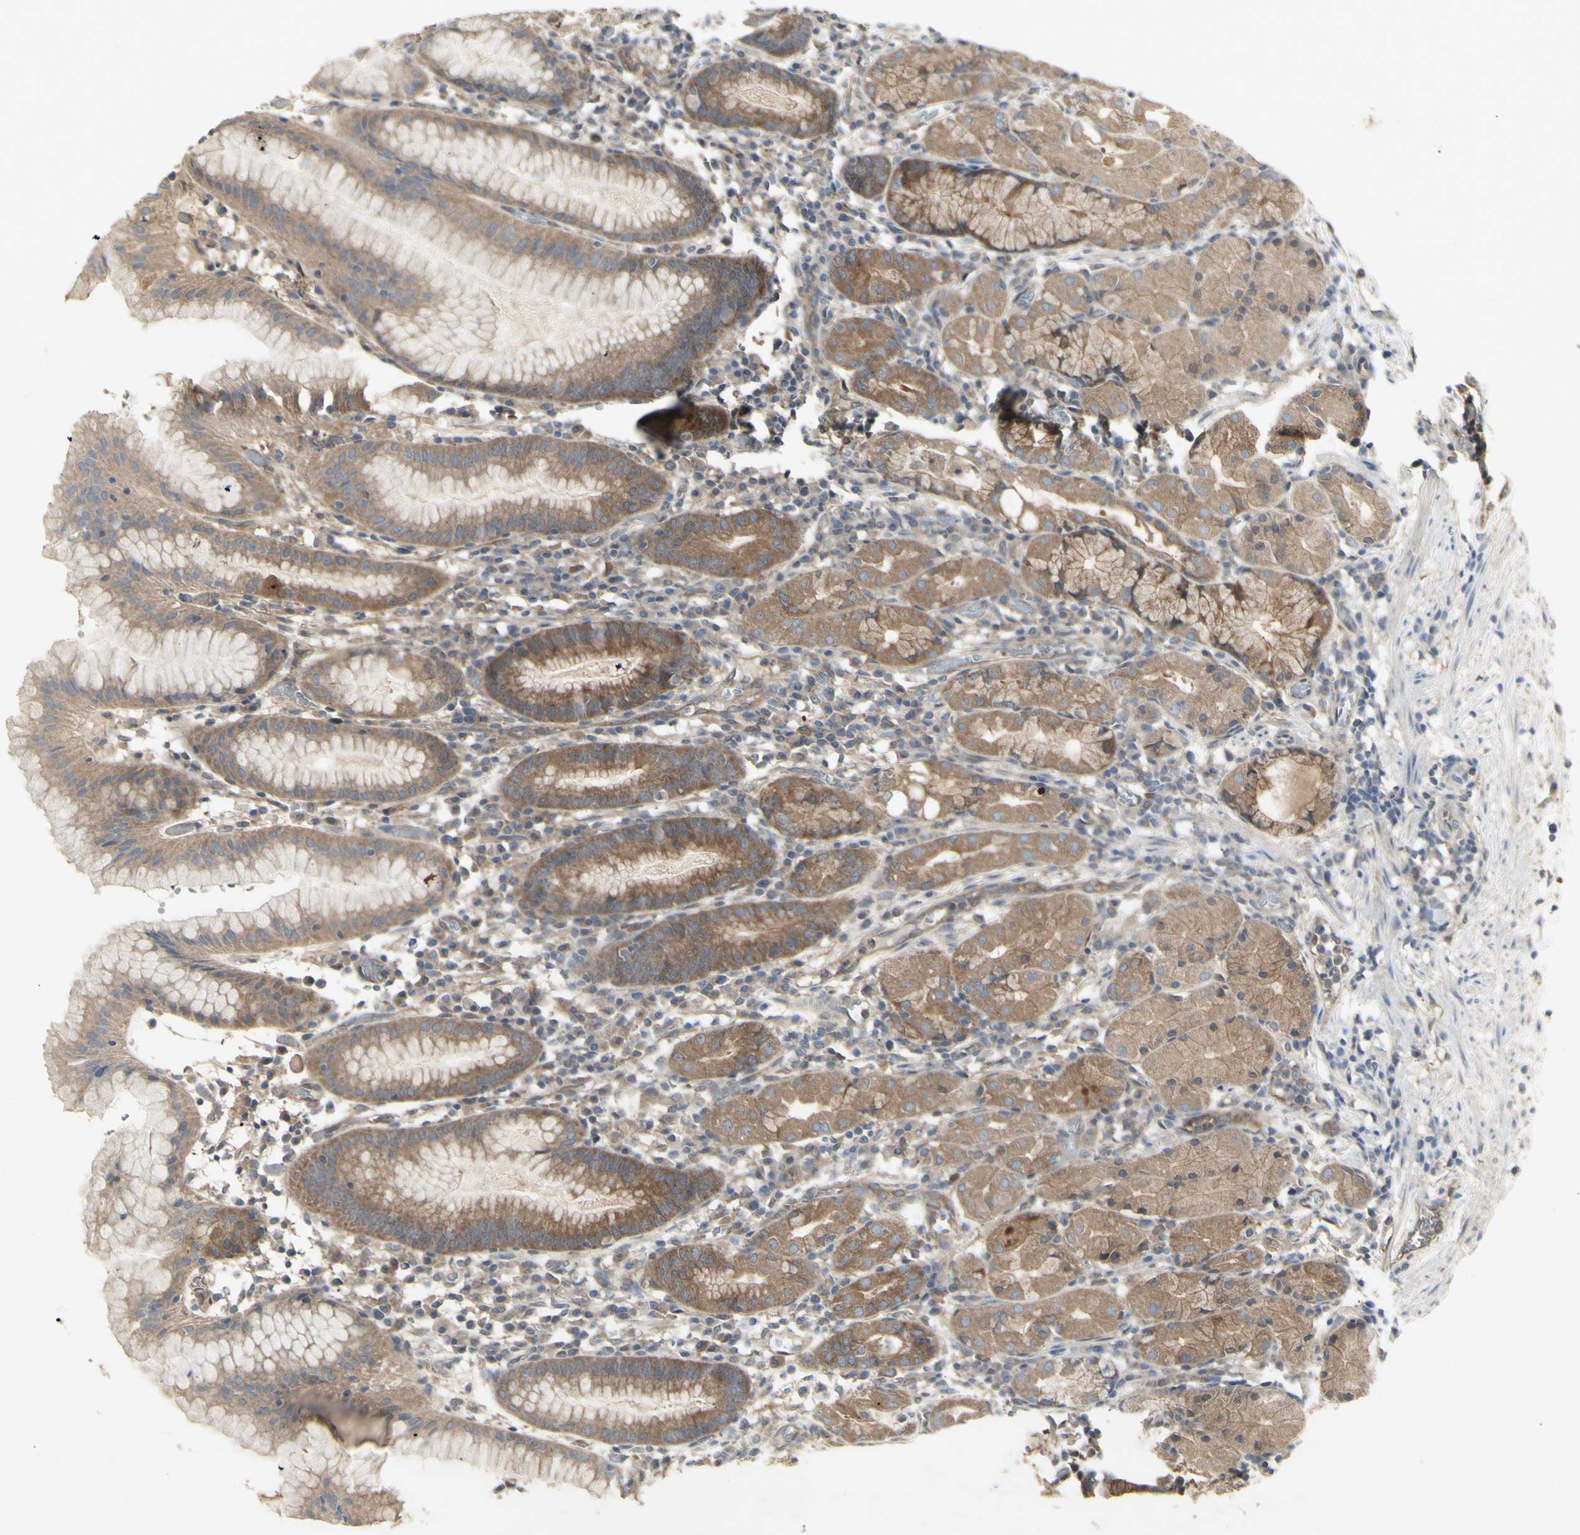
{"staining": {"intensity": "moderate", "quantity": ">75%", "location": "cytoplasmic/membranous"}, "tissue": "stomach", "cell_type": "Glandular cells", "image_type": "normal", "snomed": [{"axis": "morphology", "description": "Normal tissue, NOS"}, {"axis": "topography", "description": "Stomach"}, {"axis": "topography", "description": "Stomach, lower"}], "caption": "DAB immunohistochemical staining of normal human stomach exhibits moderate cytoplasmic/membranous protein staining in approximately >75% of glandular cells.", "gene": "CHURC1", "patient": {"sex": "female", "age": 75}}